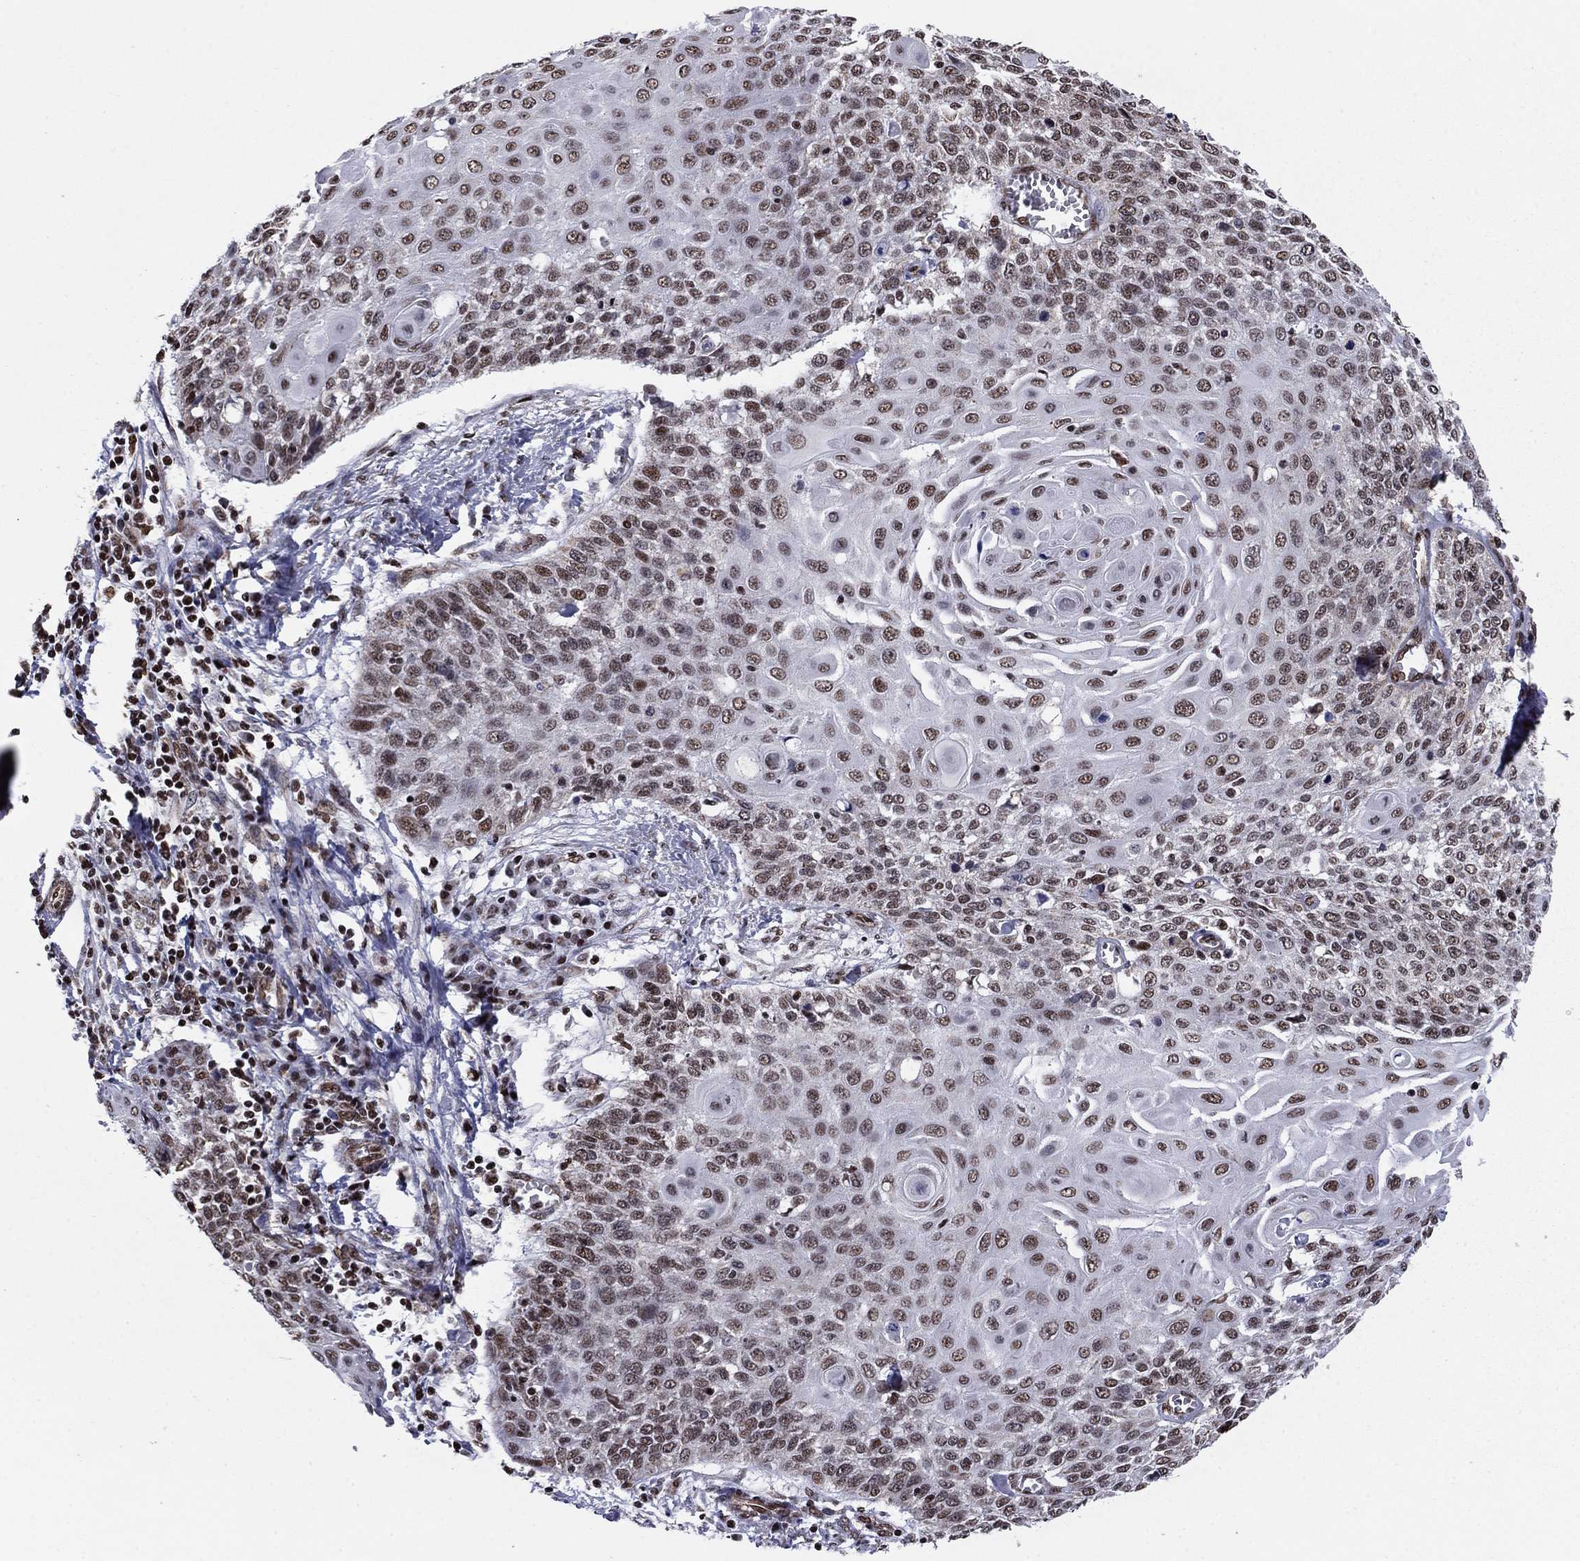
{"staining": {"intensity": "moderate", "quantity": ">75%", "location": "nuclear"}, "tissue": "cervical cancer", "cell_type": "Tumor cells", "image_type": "cancer", "snomed": [{"axis": "morphology", "description": "Squamous cell carcinoma, NOS"}, {"axis": "topography", "description": "Cervix"}], "caption": "This is an image of IHC staining of cervical cancer (squamous cell carcinoma), which shows moderate positivity in the nuclear of tumor cells.", "gene": "N4BP2", "patient": {"sex": "female", "age": 39}}